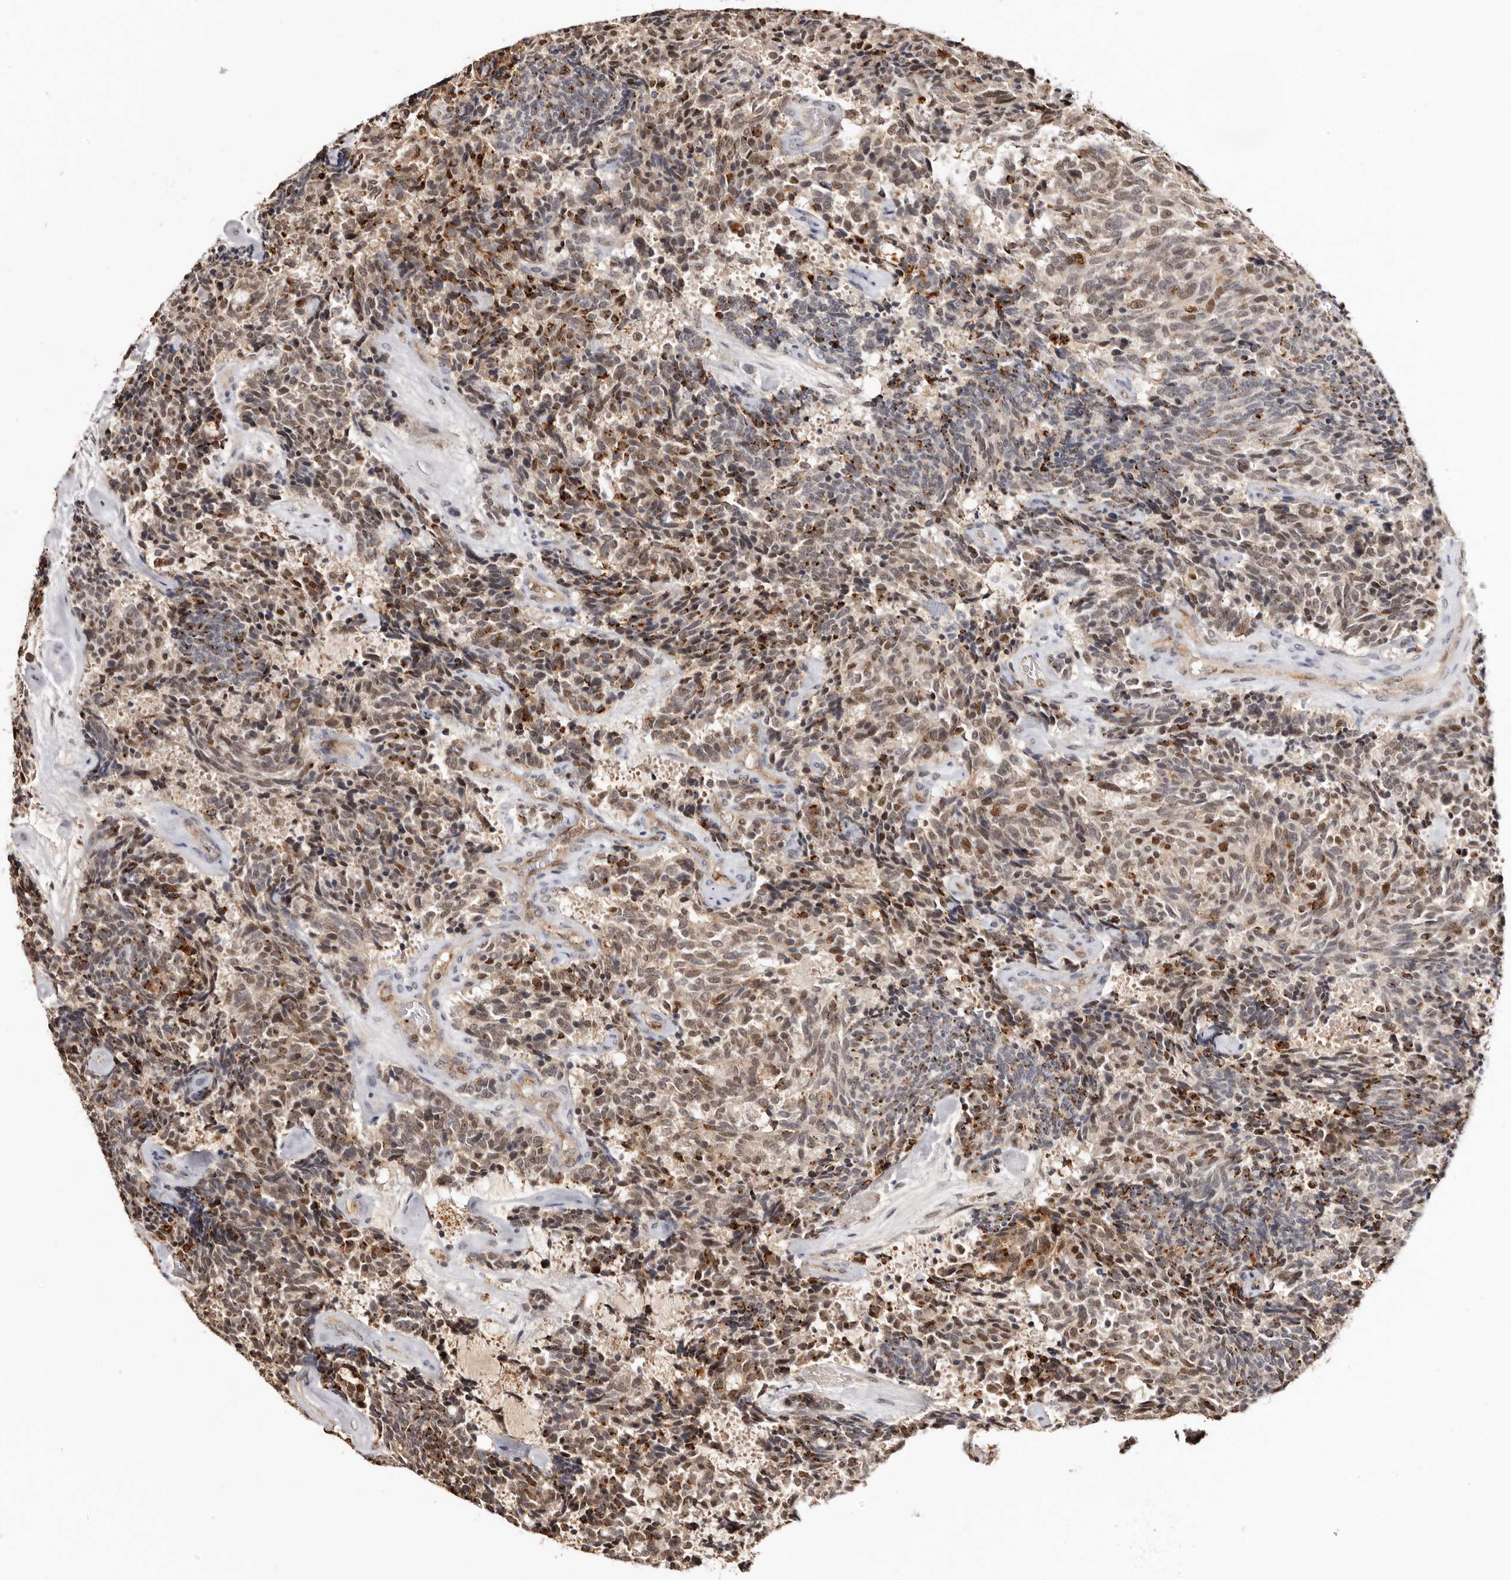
{"staining": {"intensity": "moderate", "quantity": "25%-75%", "location": "cytoplasmic/membranous,nuclear"}, "tissue": "carcinoid", "cell_type": "Tumor cells", "image_type": "cancer", "snomed": [{"axis": "morphology", "description": "Carcinoid, malignant, NOS"}, {"axis": "topography", "description": "Pancreas"}], "caption": "An IHC photomicrograph of tumor tissue is shown. Protein staining in brown labels moderate cytoplasmic/membranous and nuclear positivity in malignant carcinoid within tumor cells.", "gene": "NOTCH1", "patient": {"sex": "female", "age": 54}}